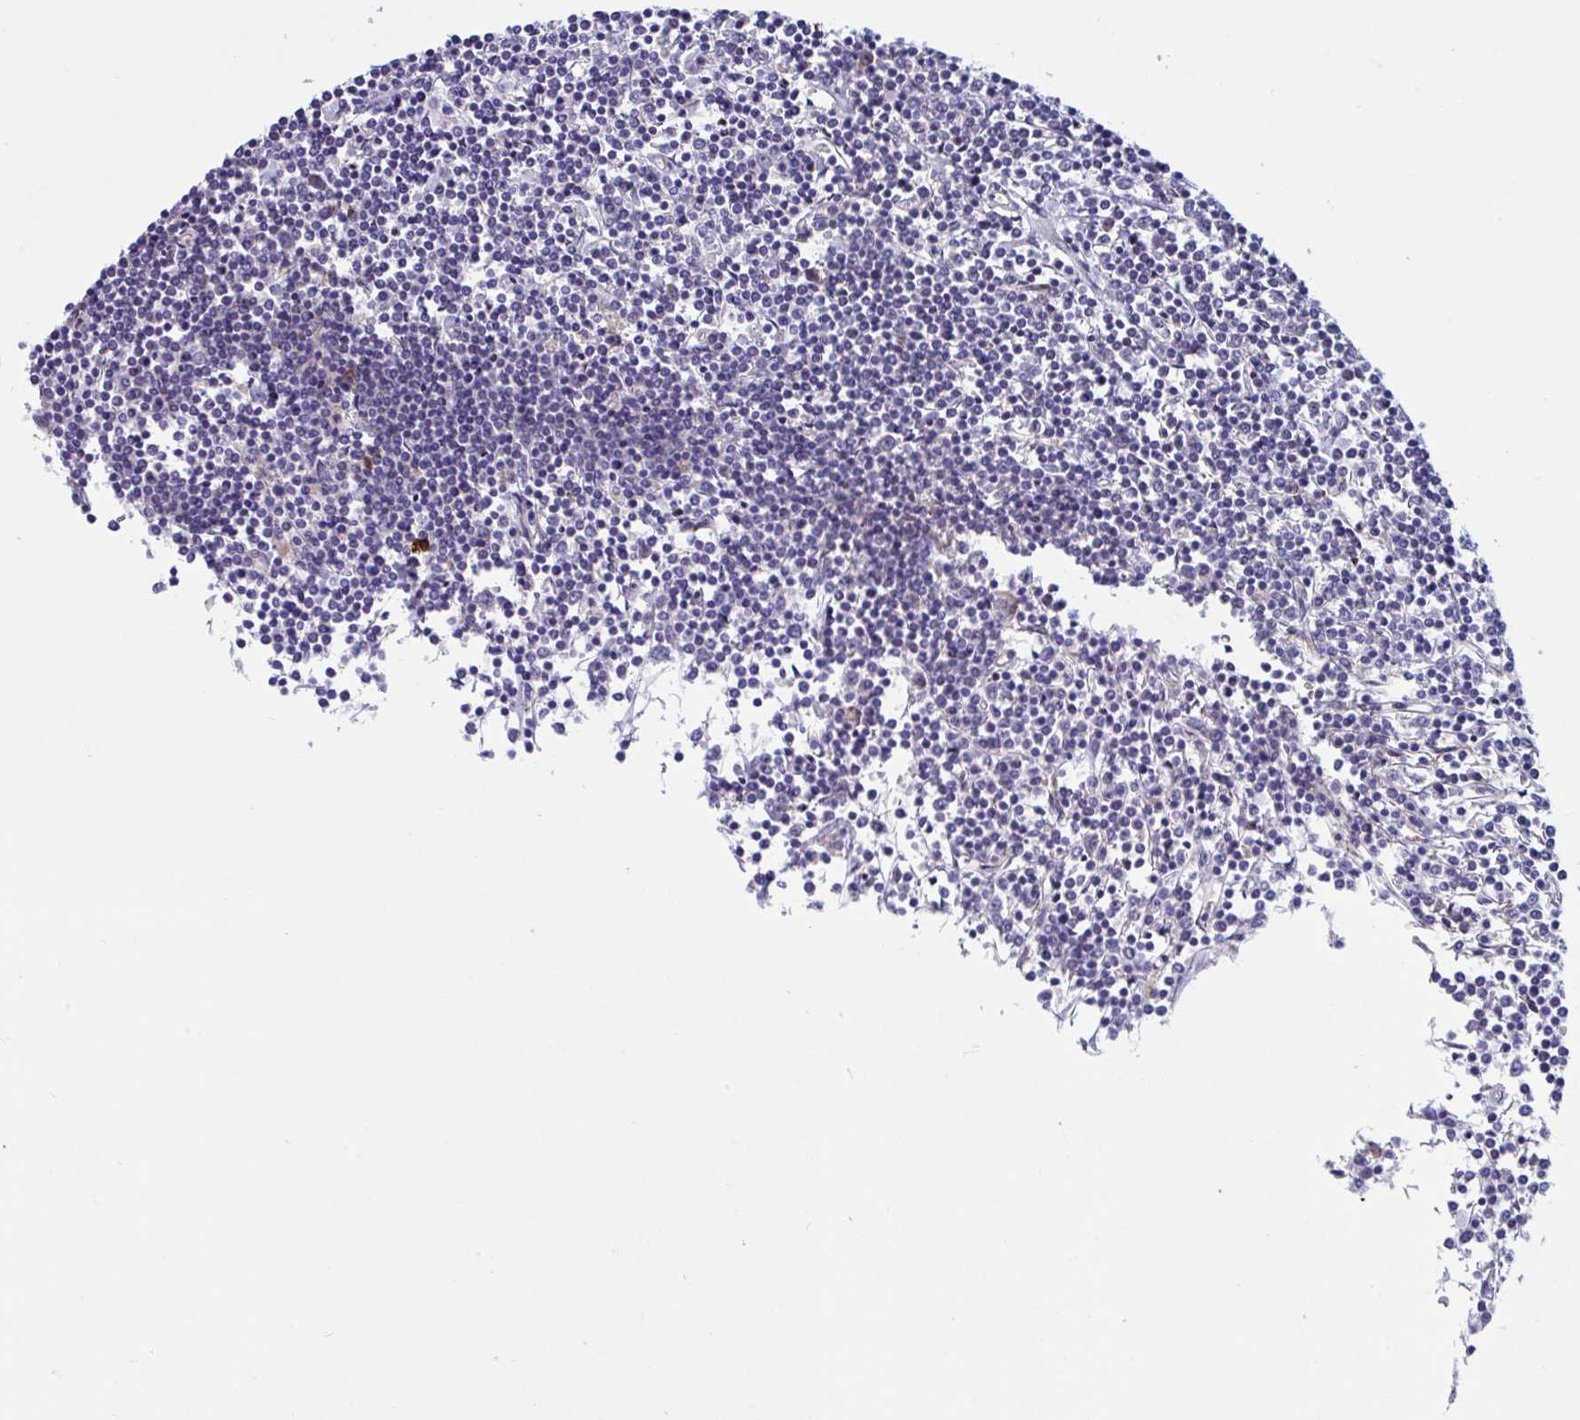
{"staining": {"intensity": "negative", "quantity": "none", "location": "none"}, "tissue": "lymphoma", "cell_type": "Tumor cells", "image_type": "cancer", "snomed": [{"axis": "morphology", "description": "Malignant lymphoma, non-Hodgkin's type, Low grade"}, {"axis": "topography", "description": "Spleen"}], "caption": "DAB (3,3'-diaminobenzidine) immunohistochemical staining of low-grade malignant lymphoma, non-Hodgkin's type reveals no significant expression in tumor cells.", "gene": "WBP1", "patient": {"sex": "female", "age": 19}}